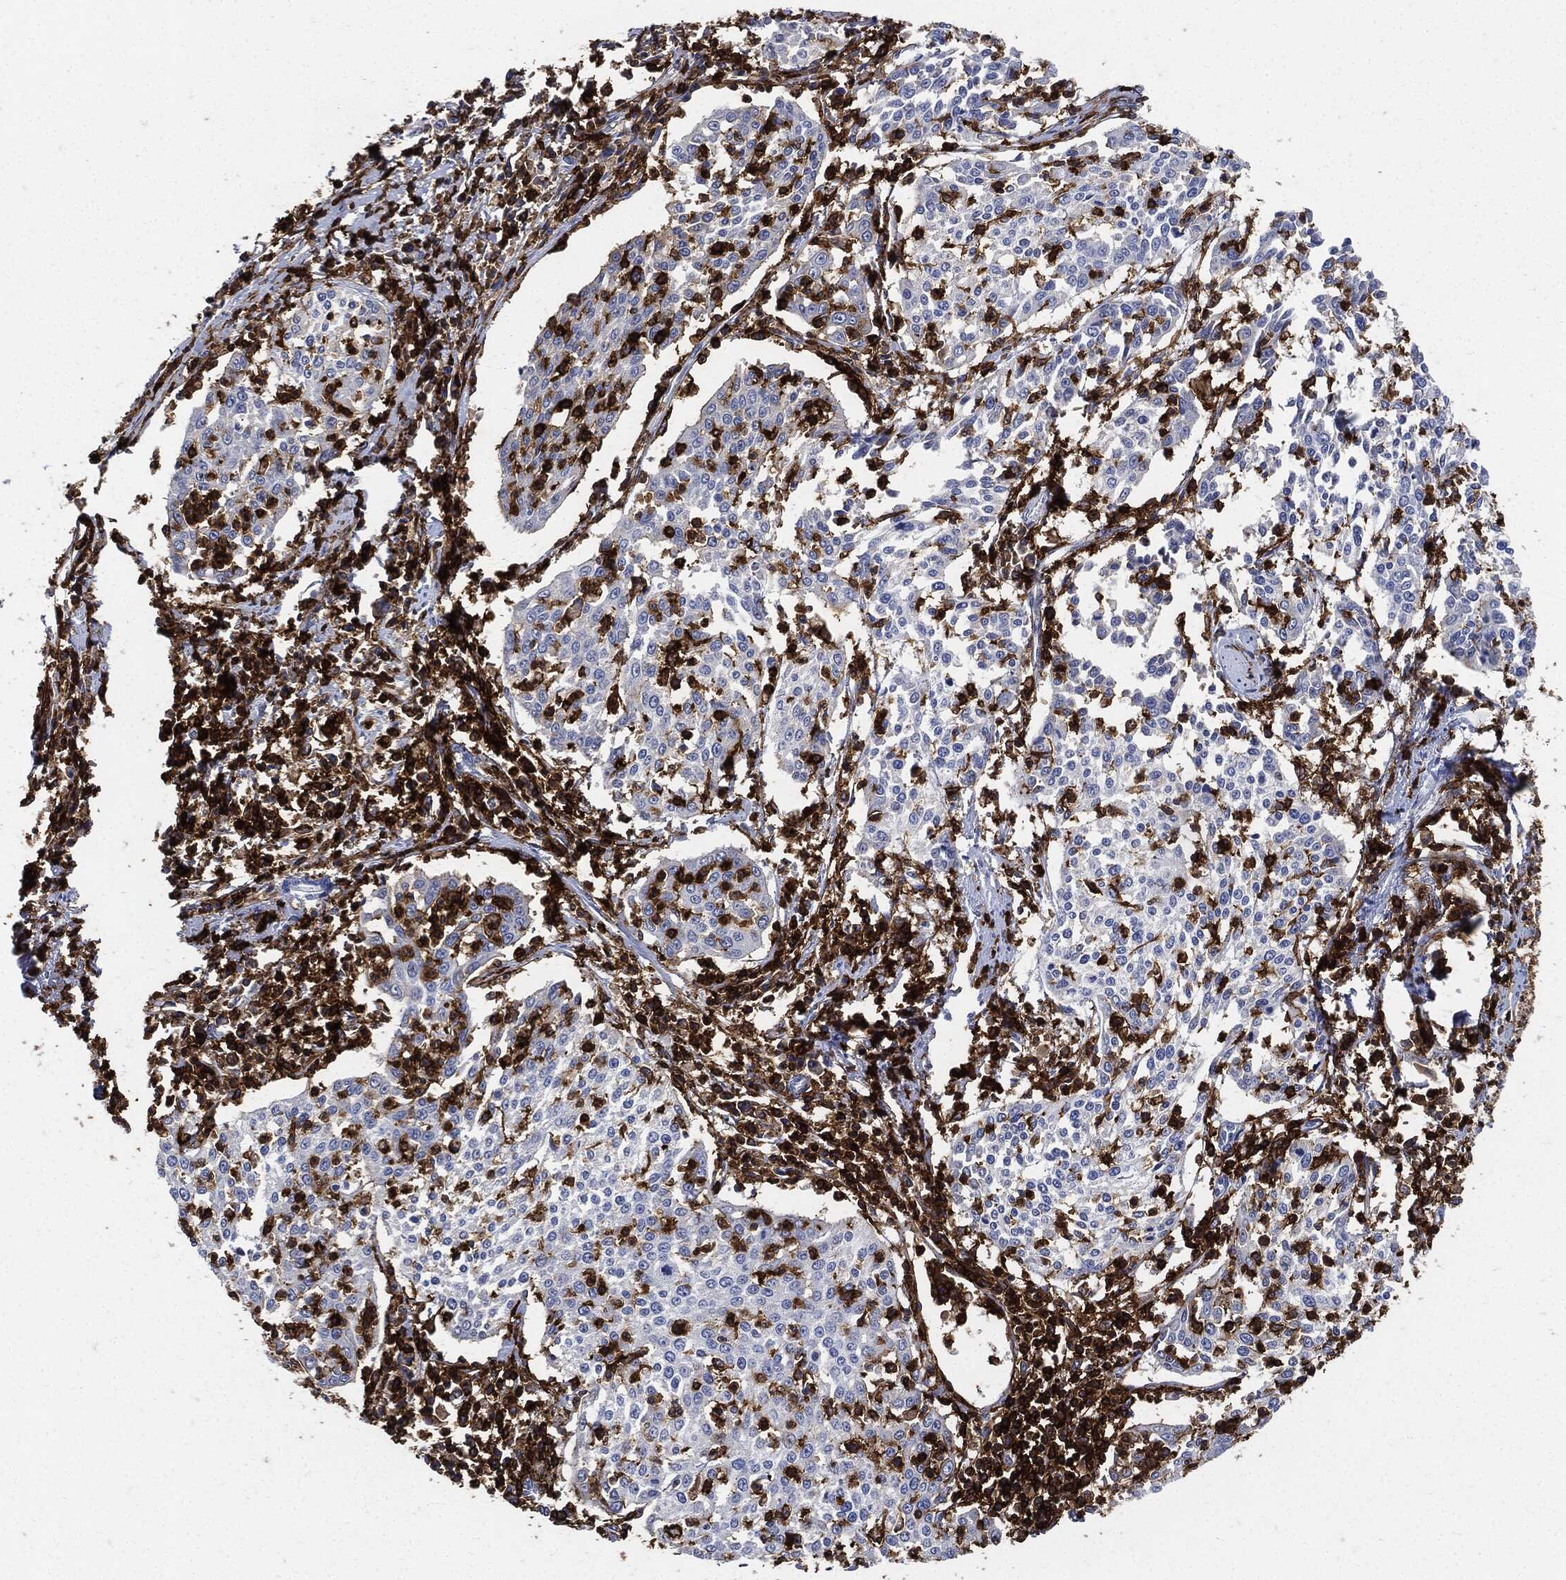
{"staining": {"intensity": "negative", "quantity": "none", "location": "none"}, "tissue": "cervical cancer", "cell_type": "Tumor cells", "image_type": "cancer", "snomed": [{"axis": "morphology", "description": "Squamous cell carcinoma, NOS"}, {"axis": "topography", "description": "Cervix"}], "caption": "There is no significant staining in tumor cells of squamous cell carcinoma (cervical).", "gene": "PTPRC", "patient": {"sex": "female", "age": 41}}